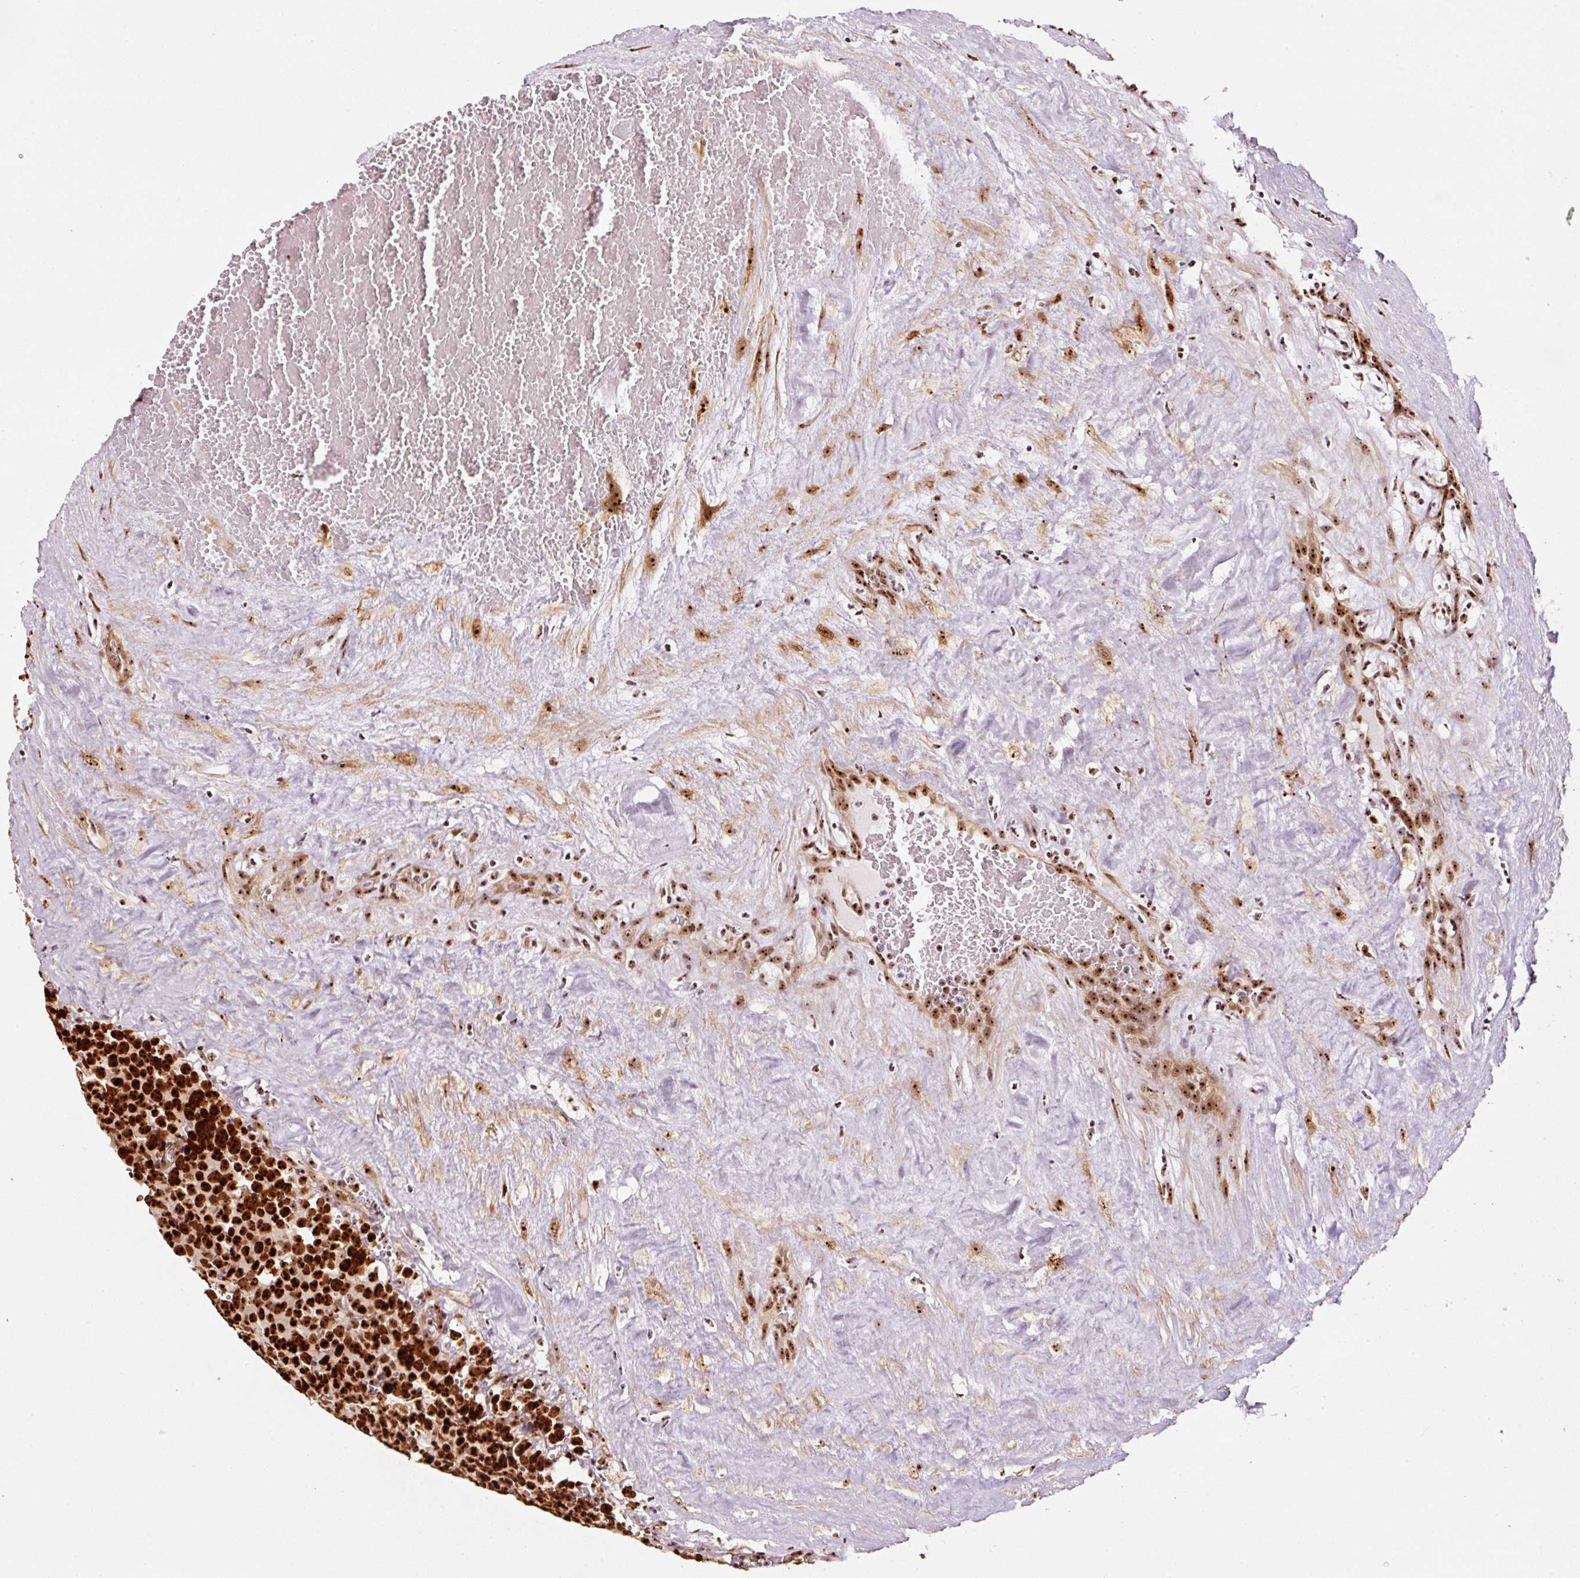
{"staining": {"intensity": "strong", "quantity": ">75%", "location": "nuclear"}, "tissue": "testis cancer", "cell_type": "Tumor cells", "image_type": "cancer", "snomed": [{"axis": "morphology", "description": "Seminoma, NOS"}, {"axis": "topography", "description": "Testis"}], "caption": "This histopathology image demonstrates testis seminoma stained with IHC to label a protein in brown. The nuclear of tumor cells show strong positivity for the protein. Nuclei are counter-stained blue.", "gene": "GNL3", "patient": {"sex": "male", "age": 71}}